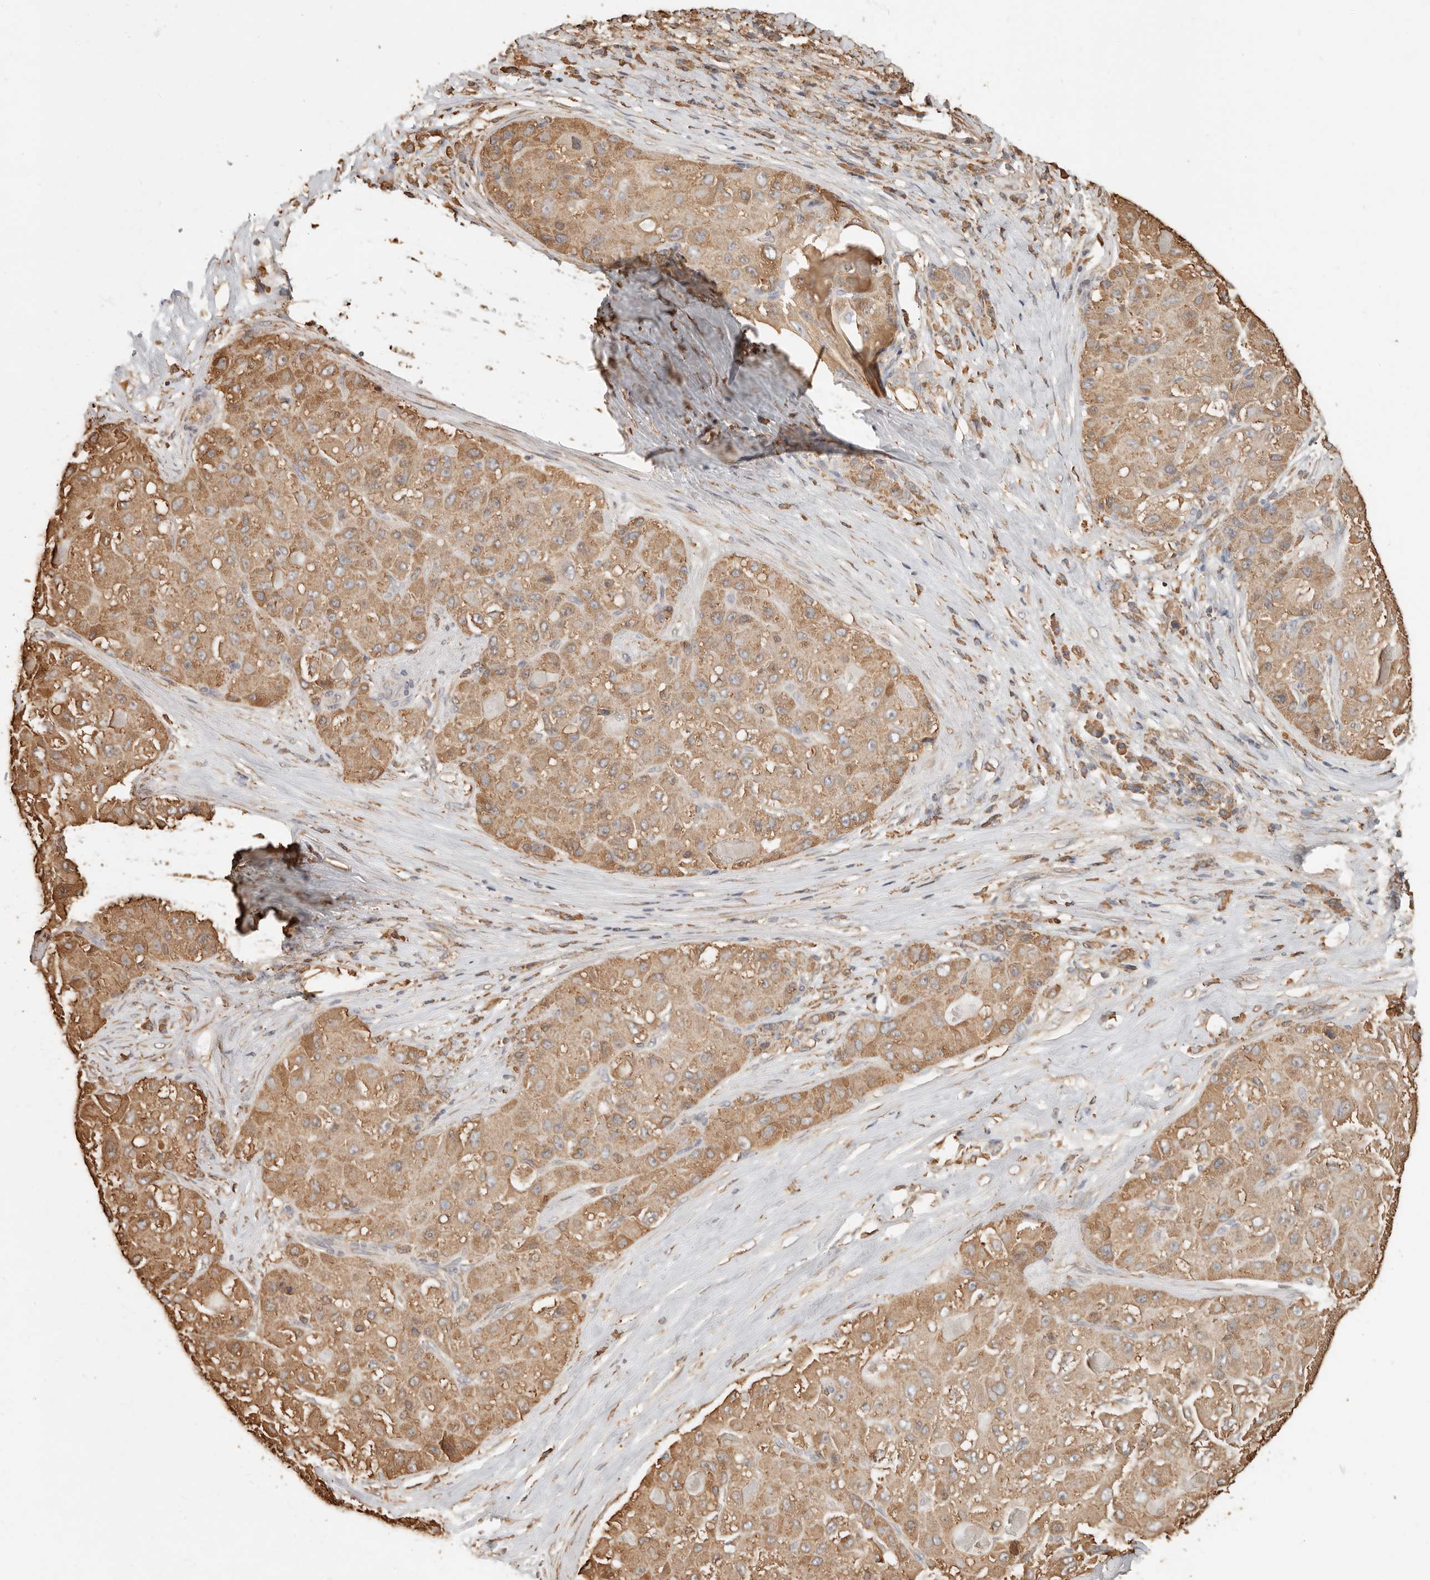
{"staining": {"intensity": "moderate", "quantity": ">75%", "location": "cytoplasmic/membranous"}, "tissue": "liver cancer", "cell_type": "Tumor cells", "image_type": "cancer", "snomed": [{"axis": "morphology", "description": "Carcinoma, Hepatocellular, NOS"}, {"axis": "topography", "description": "Liver"}], "caption": "IHC (DAB) staining of liver hepatocellular carcinoma displays moderate cytoplasmic/membranous protein positivity in about >75% of tumor cells.", "gene": "ARHGEF10L", "patient": {"sex": "male", "age": 80}}